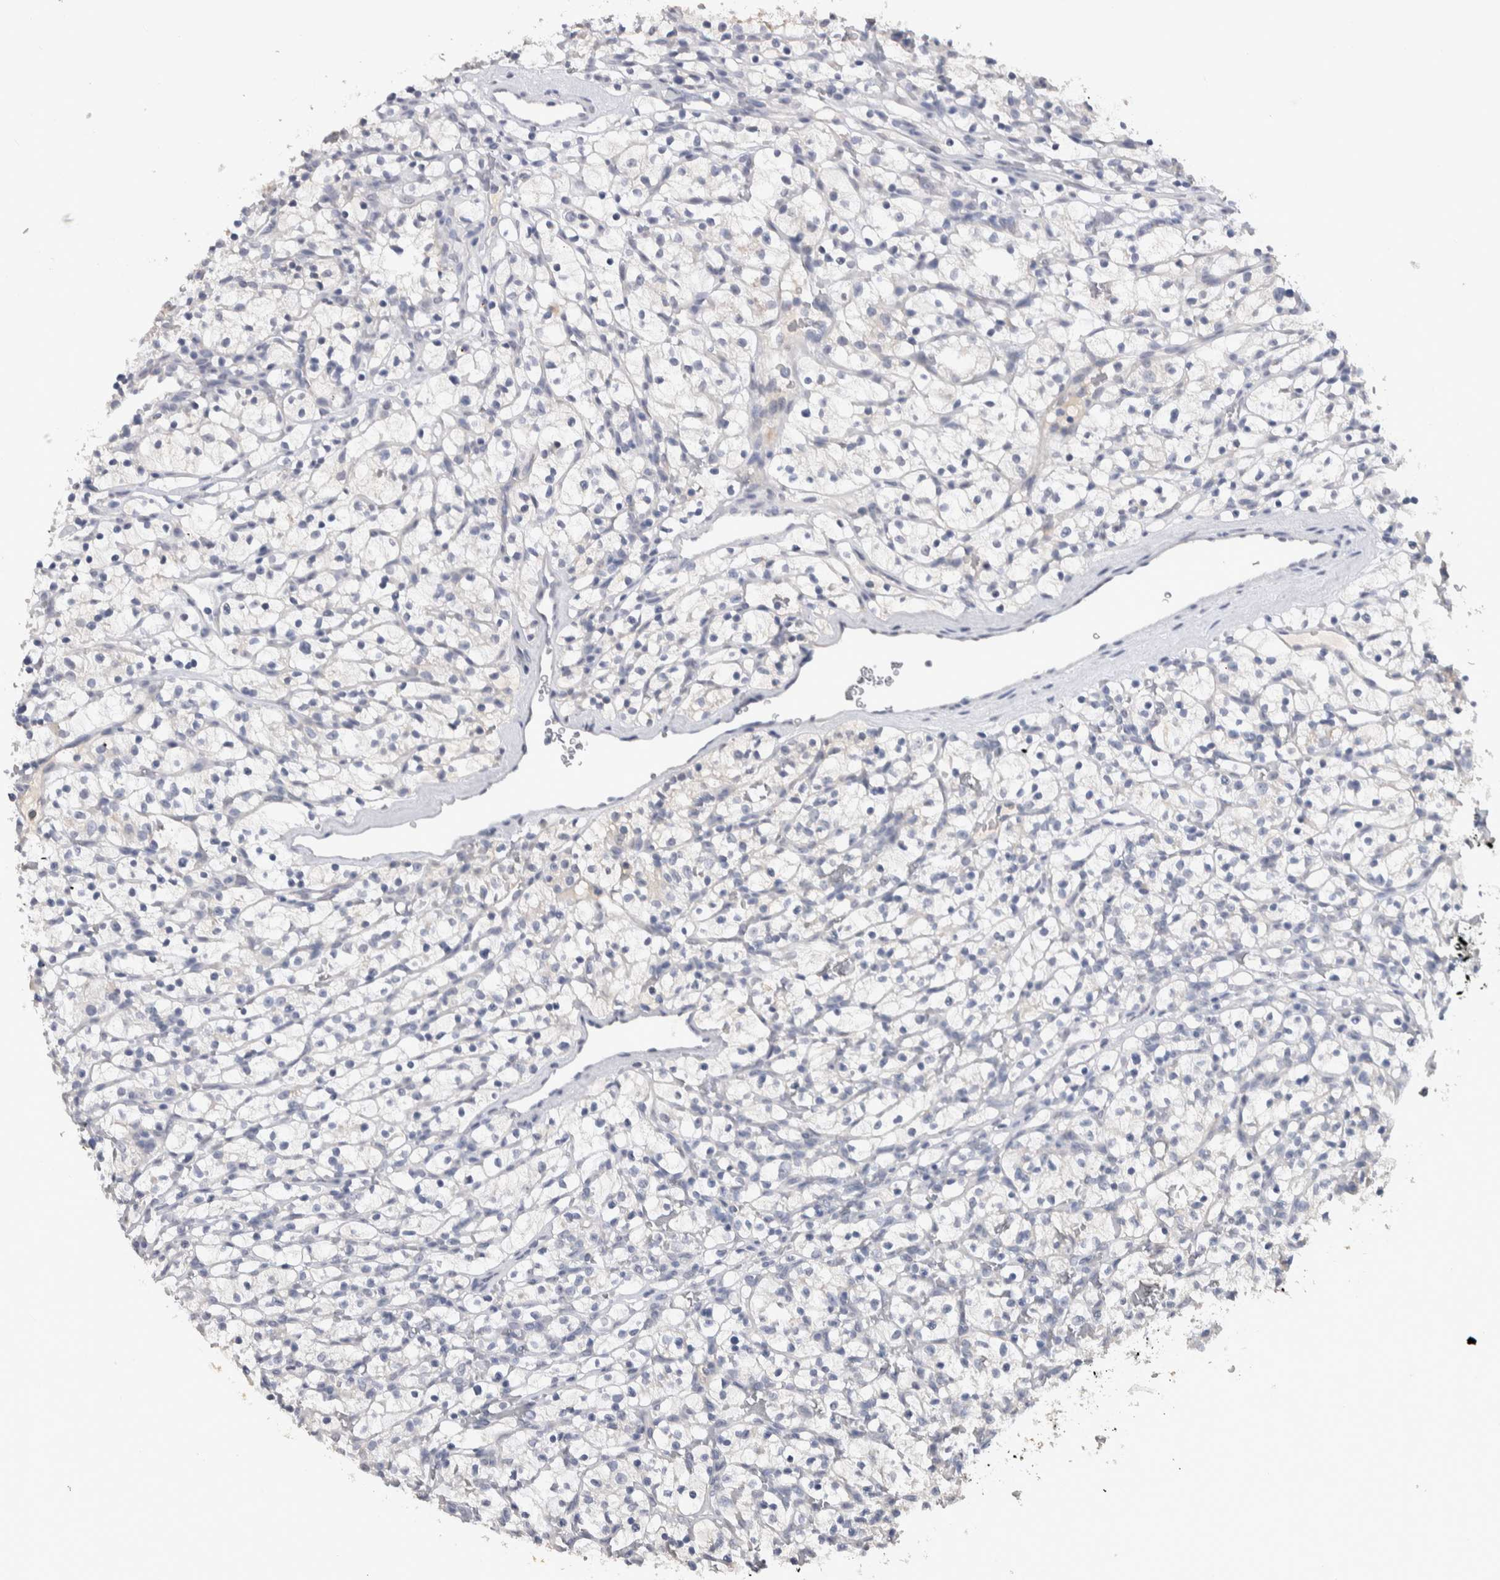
{"staining": {"intensity": "negative", "quantity": "none", "location": "none"}, "tissue": "renal cancer", "cell_type": "Tumor cells", "image_type": "cancer", "snomed": [{"axis": "morphology", "description": "Adenocarcinoma, NOS"}, {"axis": "topography", "description": "Kidney"}], "caption": "Immunohistochemistry of renal cancer exhibits no positivity in tumor cells.", "gene": "TMEM102", "patient": {"sex": "female", "age": 57}}